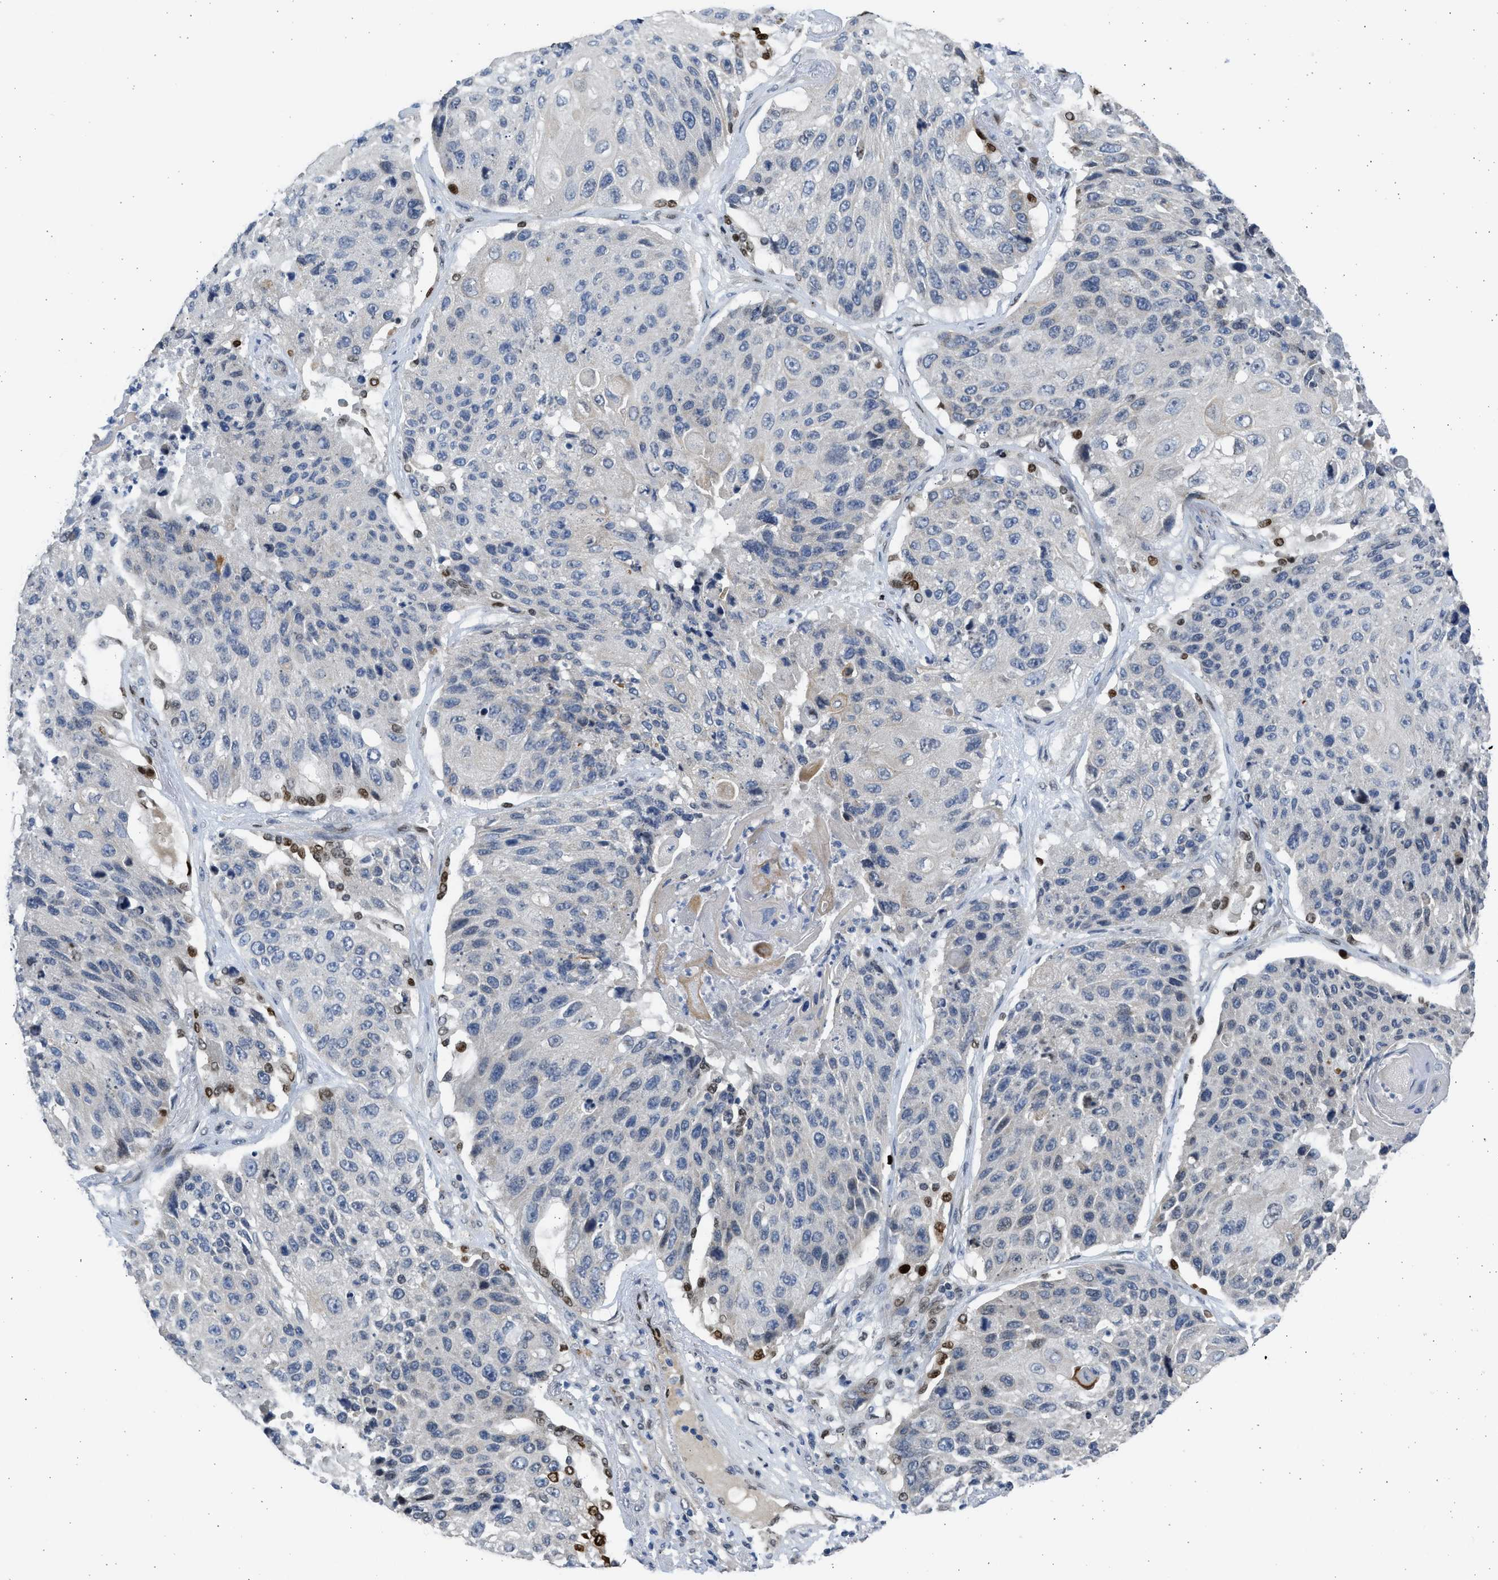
{"staining": {"intensity": "negative", "quantity": "none", "location": "none"}, "tissue": "lung cancer", "cell_type": "Tumor cells", "image_type": "cancer", "snomed": [{"axis": "morphology", "description": "Squamous cell carcinoma, NOS"}, {"axis": "topography", "description": "Lung"}], "caption": "High magnification brightfield microscopy of lung cancer stained with DAB (brown) and counterstained with hematoxylin (blue): tumor cells show no significant expression.", "gene": "HMGN3", "patient": {"sex": "male", "age": 61}}